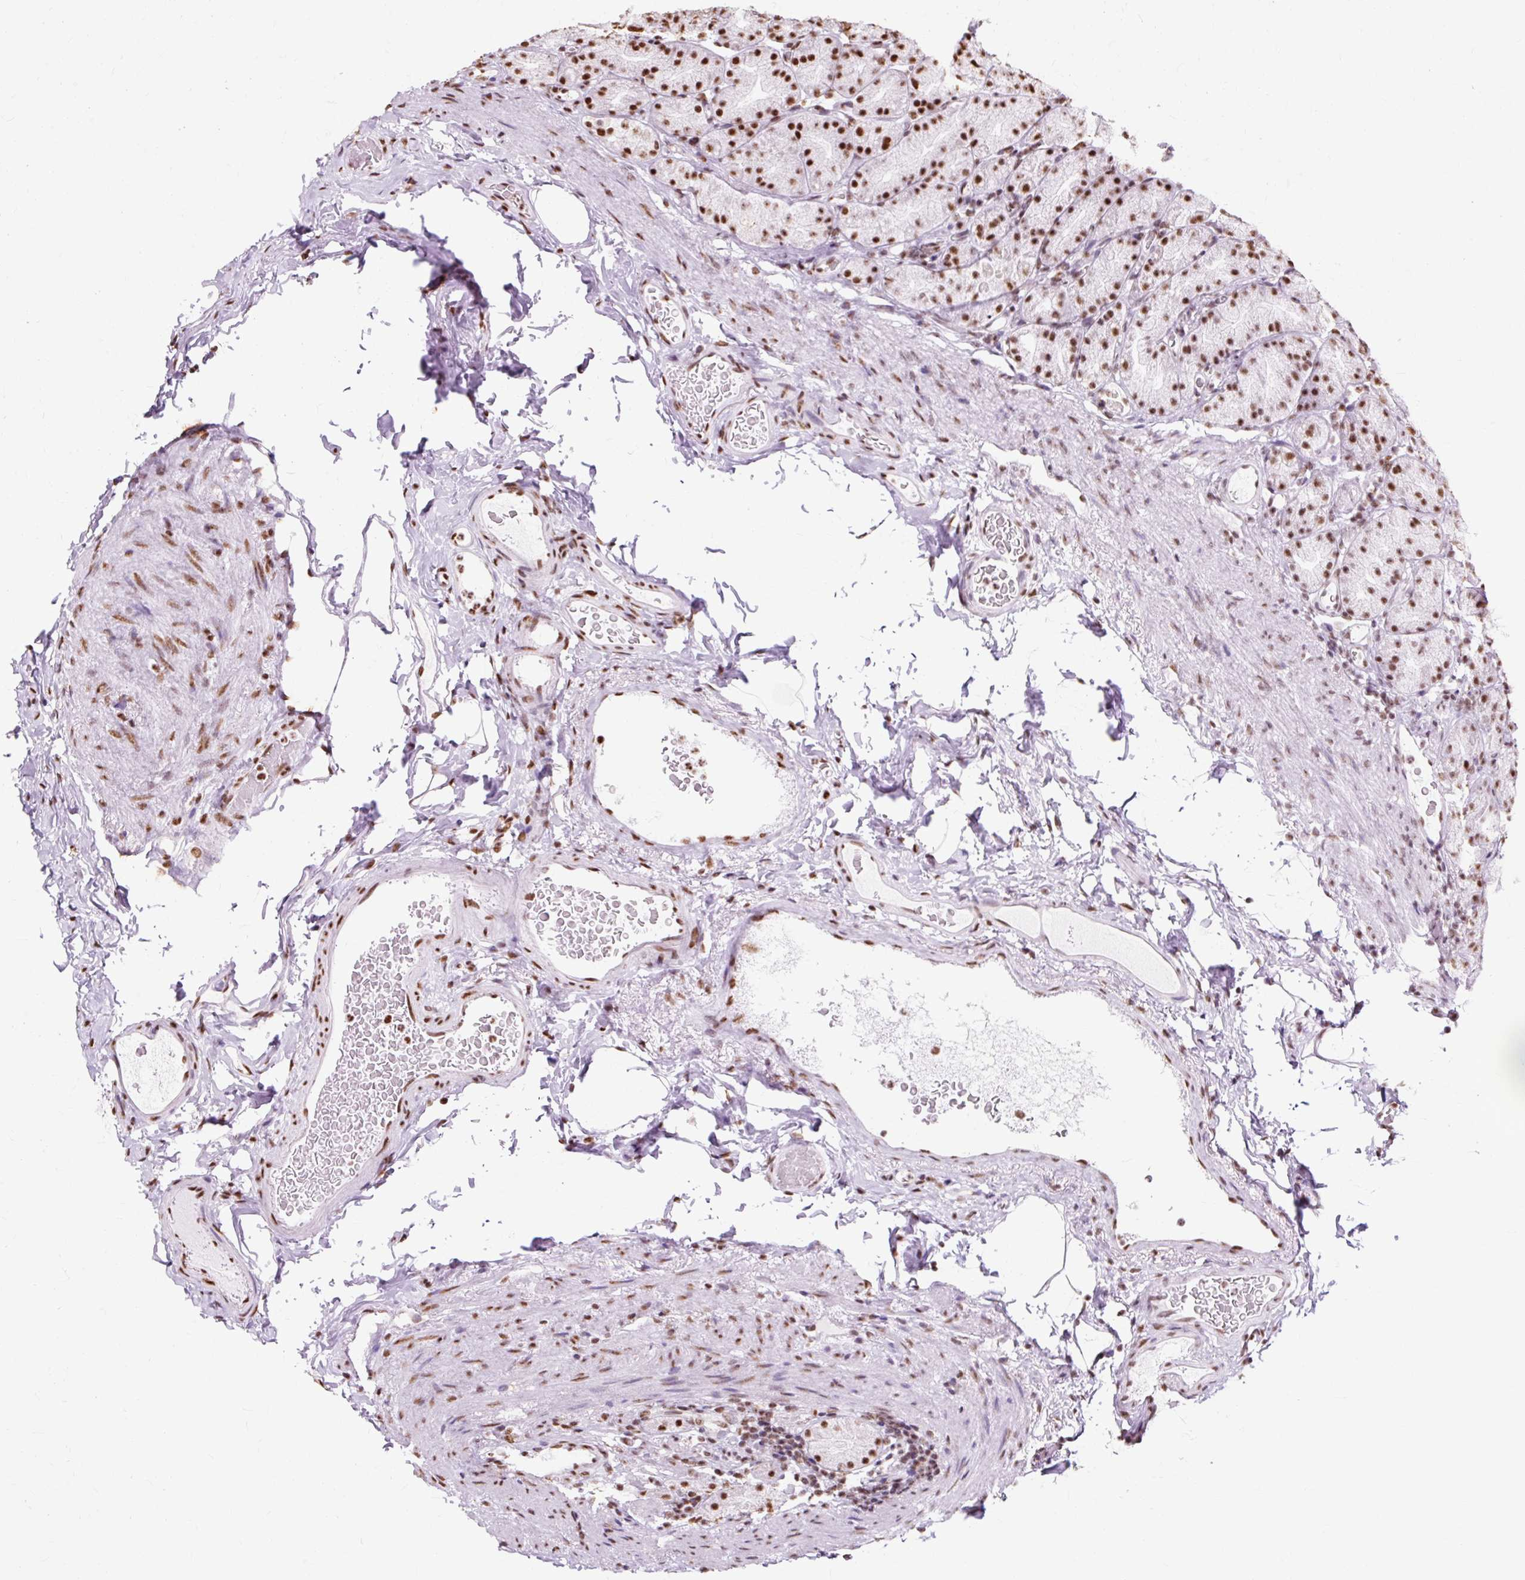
{"staining": {"intensity": "strong", "quantity": ">75%", "location": "nuclear"}, "tissue": "stomach", "cell_type": "Glandular cells", "image_type": "normal", "snomed": [{"axis": "morphology", "description": "Normal tissue, NOS"}, {"axis": "topography", "description": "Stomach, upper"}, {"axis": "topography", "description": "Stomach"}], "caption": "Brown immunohistochemical staining in unremarkable stomach reveals strong nuclear staining in approximately >75% of glandular cells.", "gene": "XRCC6", "patient": {"sex": "male", "age": 68}}